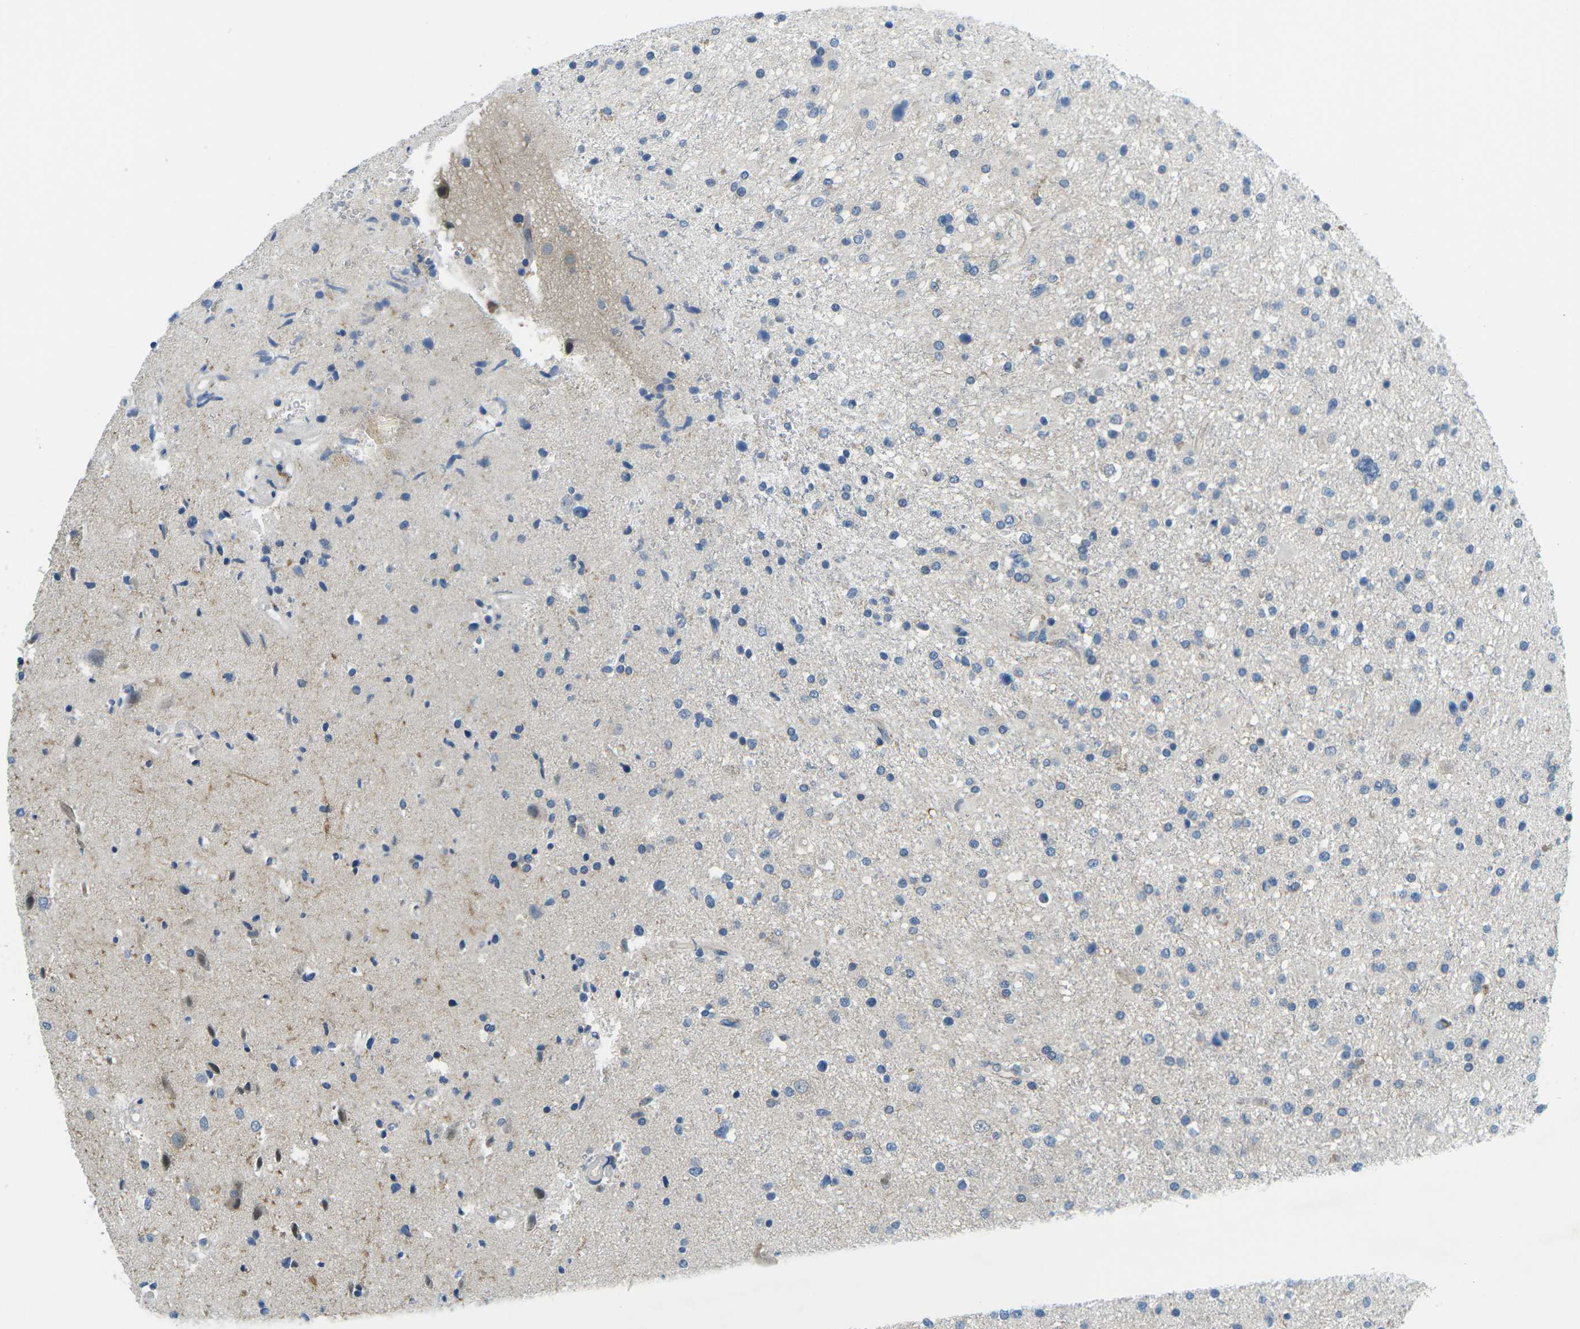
{"staining": {"intensity": "negative", "quantity": "none", "location": "none"}, "tissue": "glioma", "cell_type": "Tumor cells", "image_type": "cancer", "snomed": [{"axis": "morphology", "description": "Glioma, malignant, High grade"}, {"axis": "topography", "description": "Brain"}], "caption": "High power microscopy histopathology image of an immunohistochemistry (IHC) photomicrograph of glioma, revealing no significant staining in tumor cells.", "gene": "CTNND1", "patient": {"sex": "male", "age": 33}}